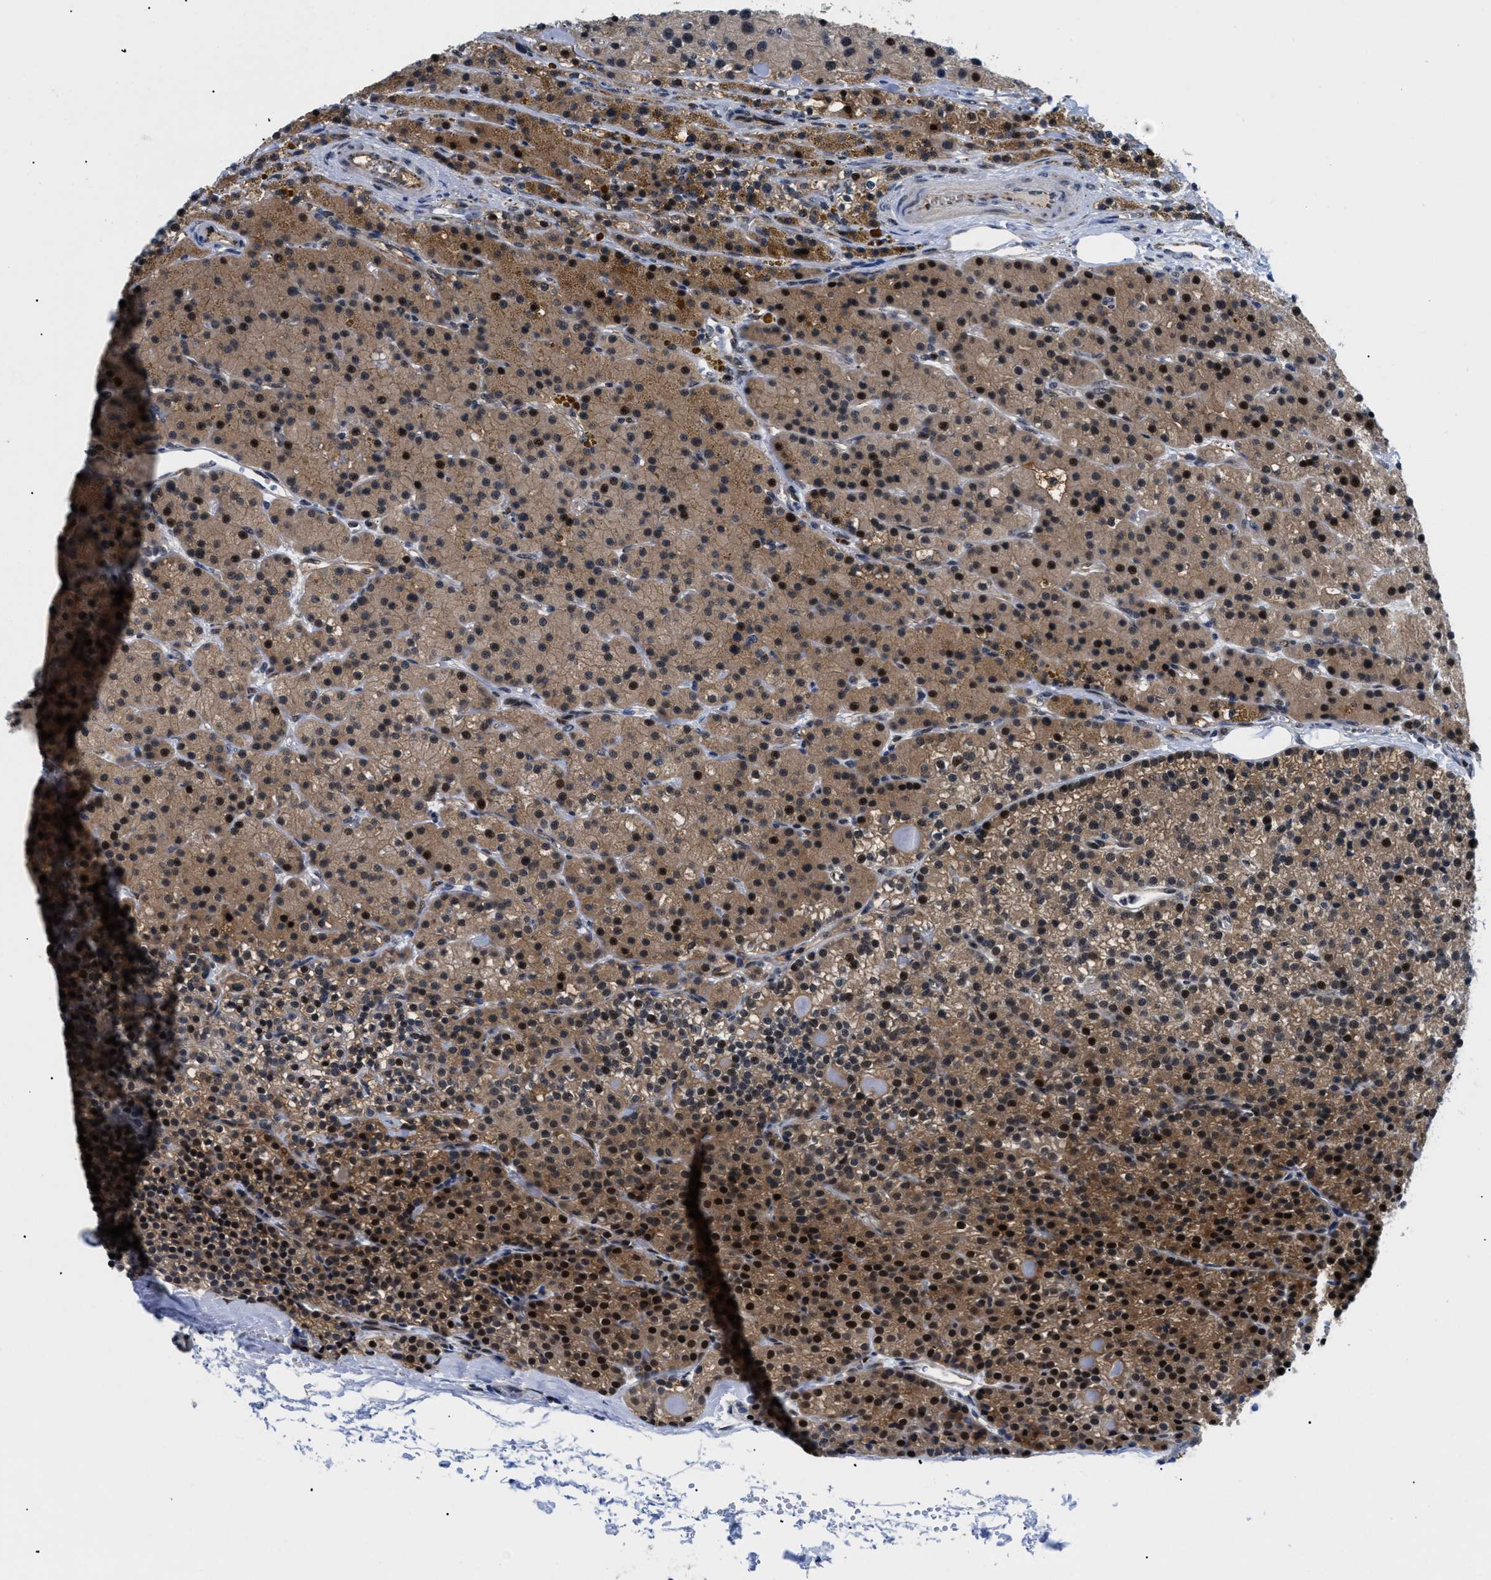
{"staining": {"intensity": "strong", "quantity": "25%-75%", "location": "cytoplasmic/membranous,nuclear"}, "tissue": "parathyroid gland", "cell_type": "Glandular cells", "image_type": "normal", "snomed": [{"axis": "morphology", "description": "Normal tissue, NOS"}, {"axis": "morphology", "description": "Adenoma, NOS"}, {"axis": "topography", "description": "Parathyroid gland"}], "caption": "A histopathology image of parathyroid gland stained for a protein exhibits strong cytoplasmic/membranous,nuclear brown staining in glandular cells. (IHC, brightfield microscopy, high magnification).", "gene": "SLC29A2", "patient": {"sex": "male", "age": 75}}